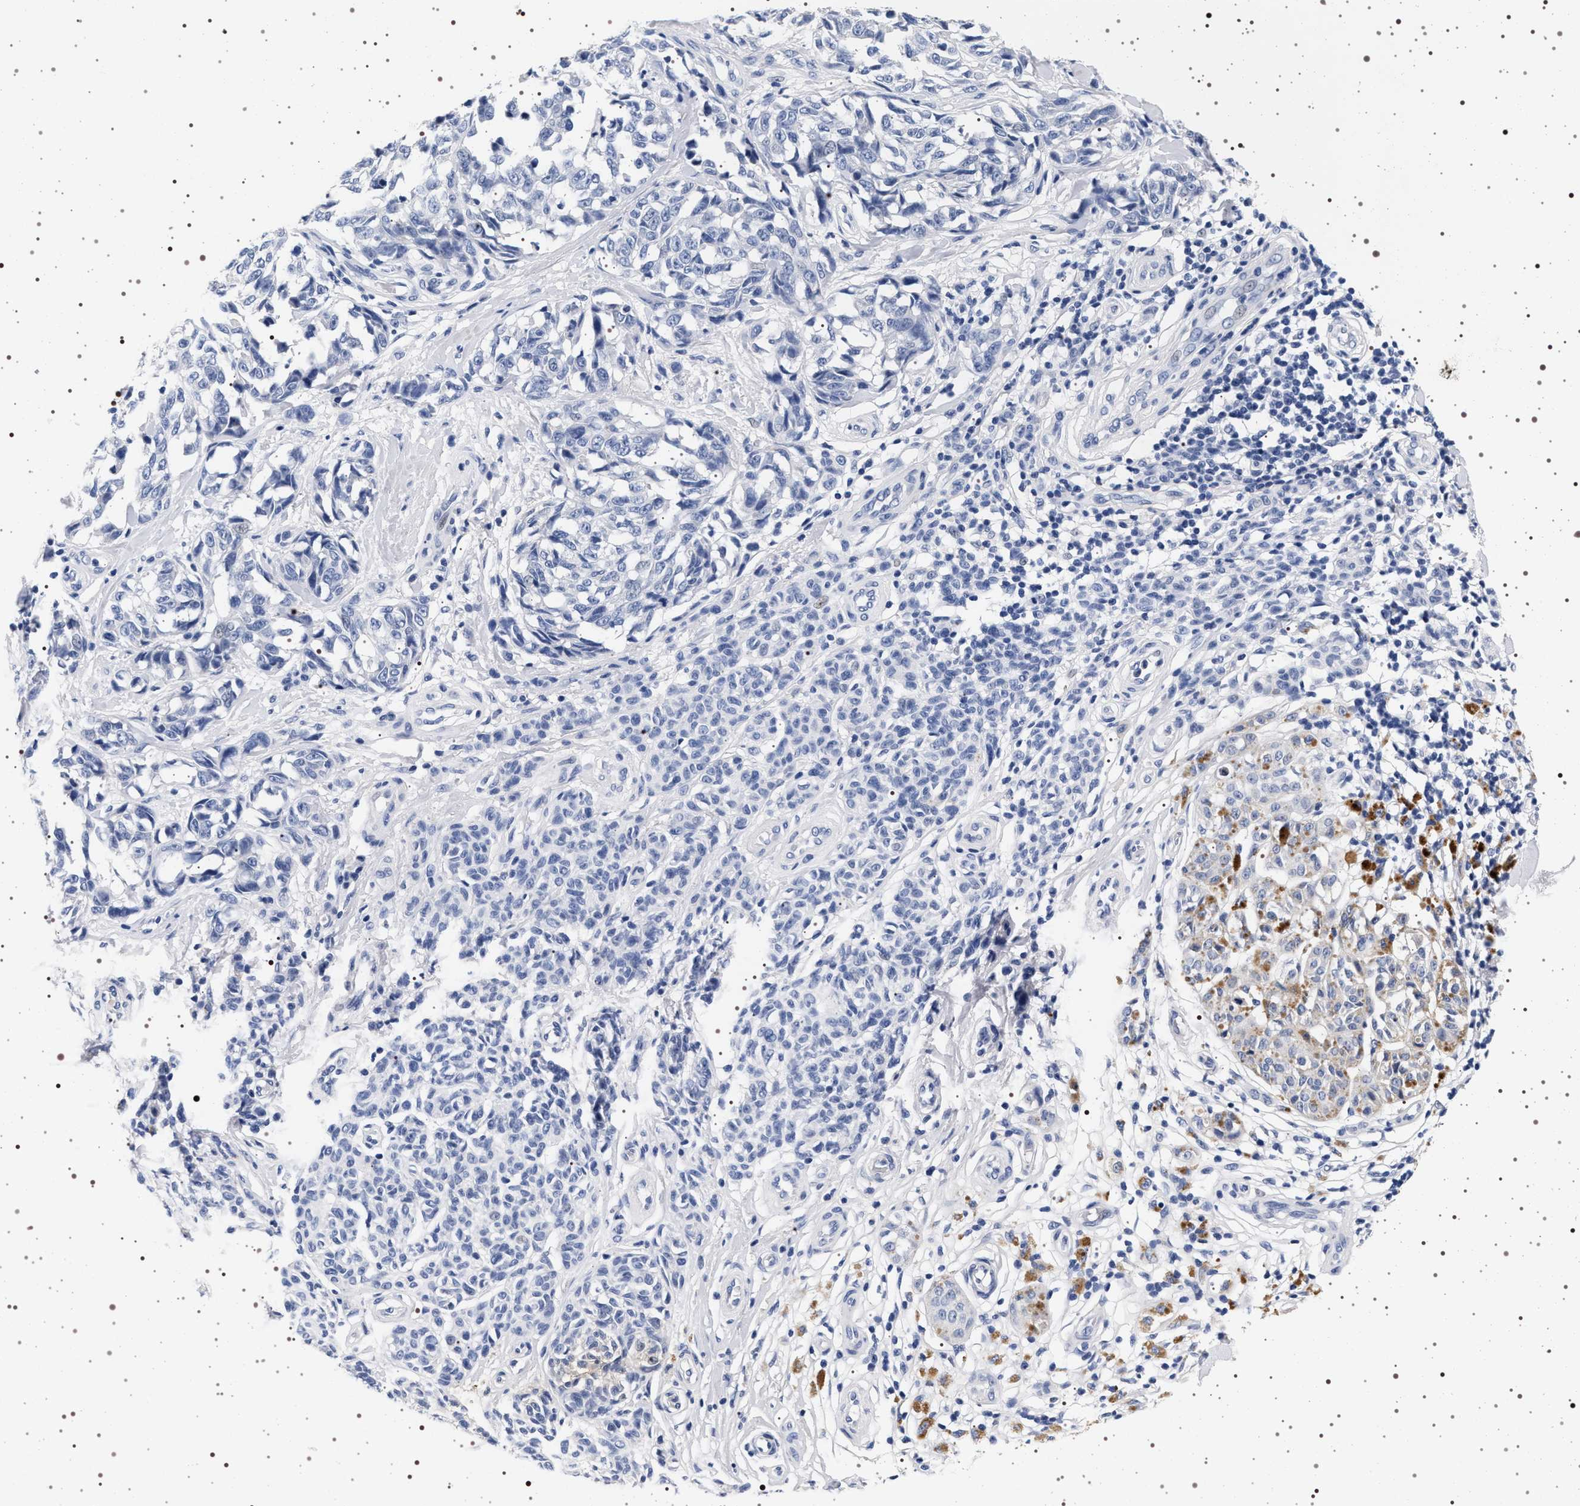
{"staining": {"intensity": "negative", "quantity": "none", "location": "none"}, "tissue": "melanoma", "cell_type": "Tumor cells", "image_type": "cancer", "snomed": [{"axis": "morphology", "description": "Malignant melanoma, NOS"}, {"axis": "topography", "description": "Skin"}], "caption": "The image displays no staining of tumor cells in malignant melanoma.", "gene": "MAPK10", "patient": {"sex": "female", "age": 64}}